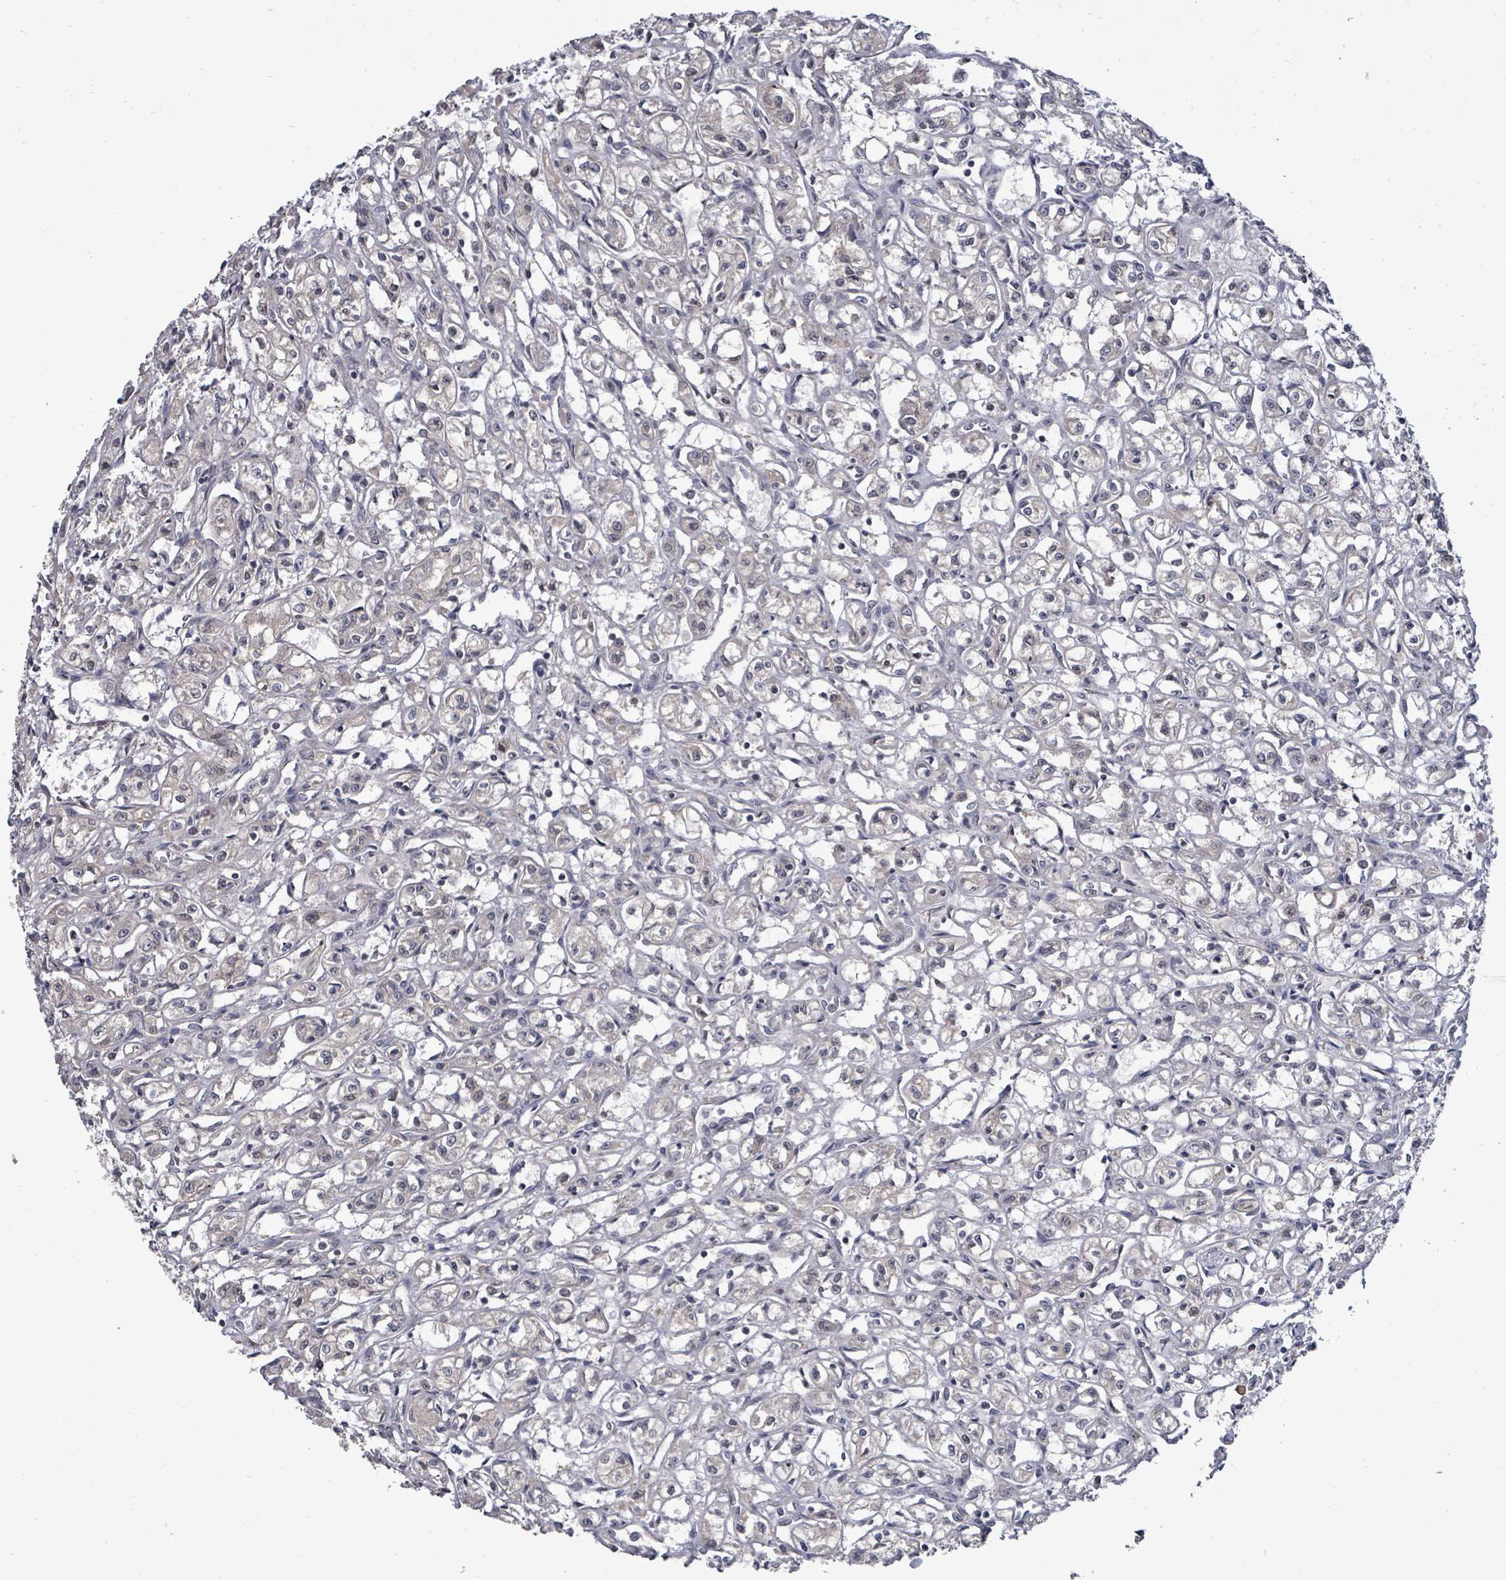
{"staining": {"intensity": "negative", "quantity": "none", "location": "none"}, "tissue": "renal cancer", "cell_type": "Tumor cells", "image_type": "cancer", "snomed": [{"axis": "morphology", "description": "Adenocarcinoma, NOS"}, {"axis": "topography", "description": "Kidney"}], "caption": "DAB immunohistochemical staining of human renal adenocarcinoma demonstrates no significant positivity in tumor cells.", "gene": "POMGNT2", "patient": {"sex": "male", "age": 56}}